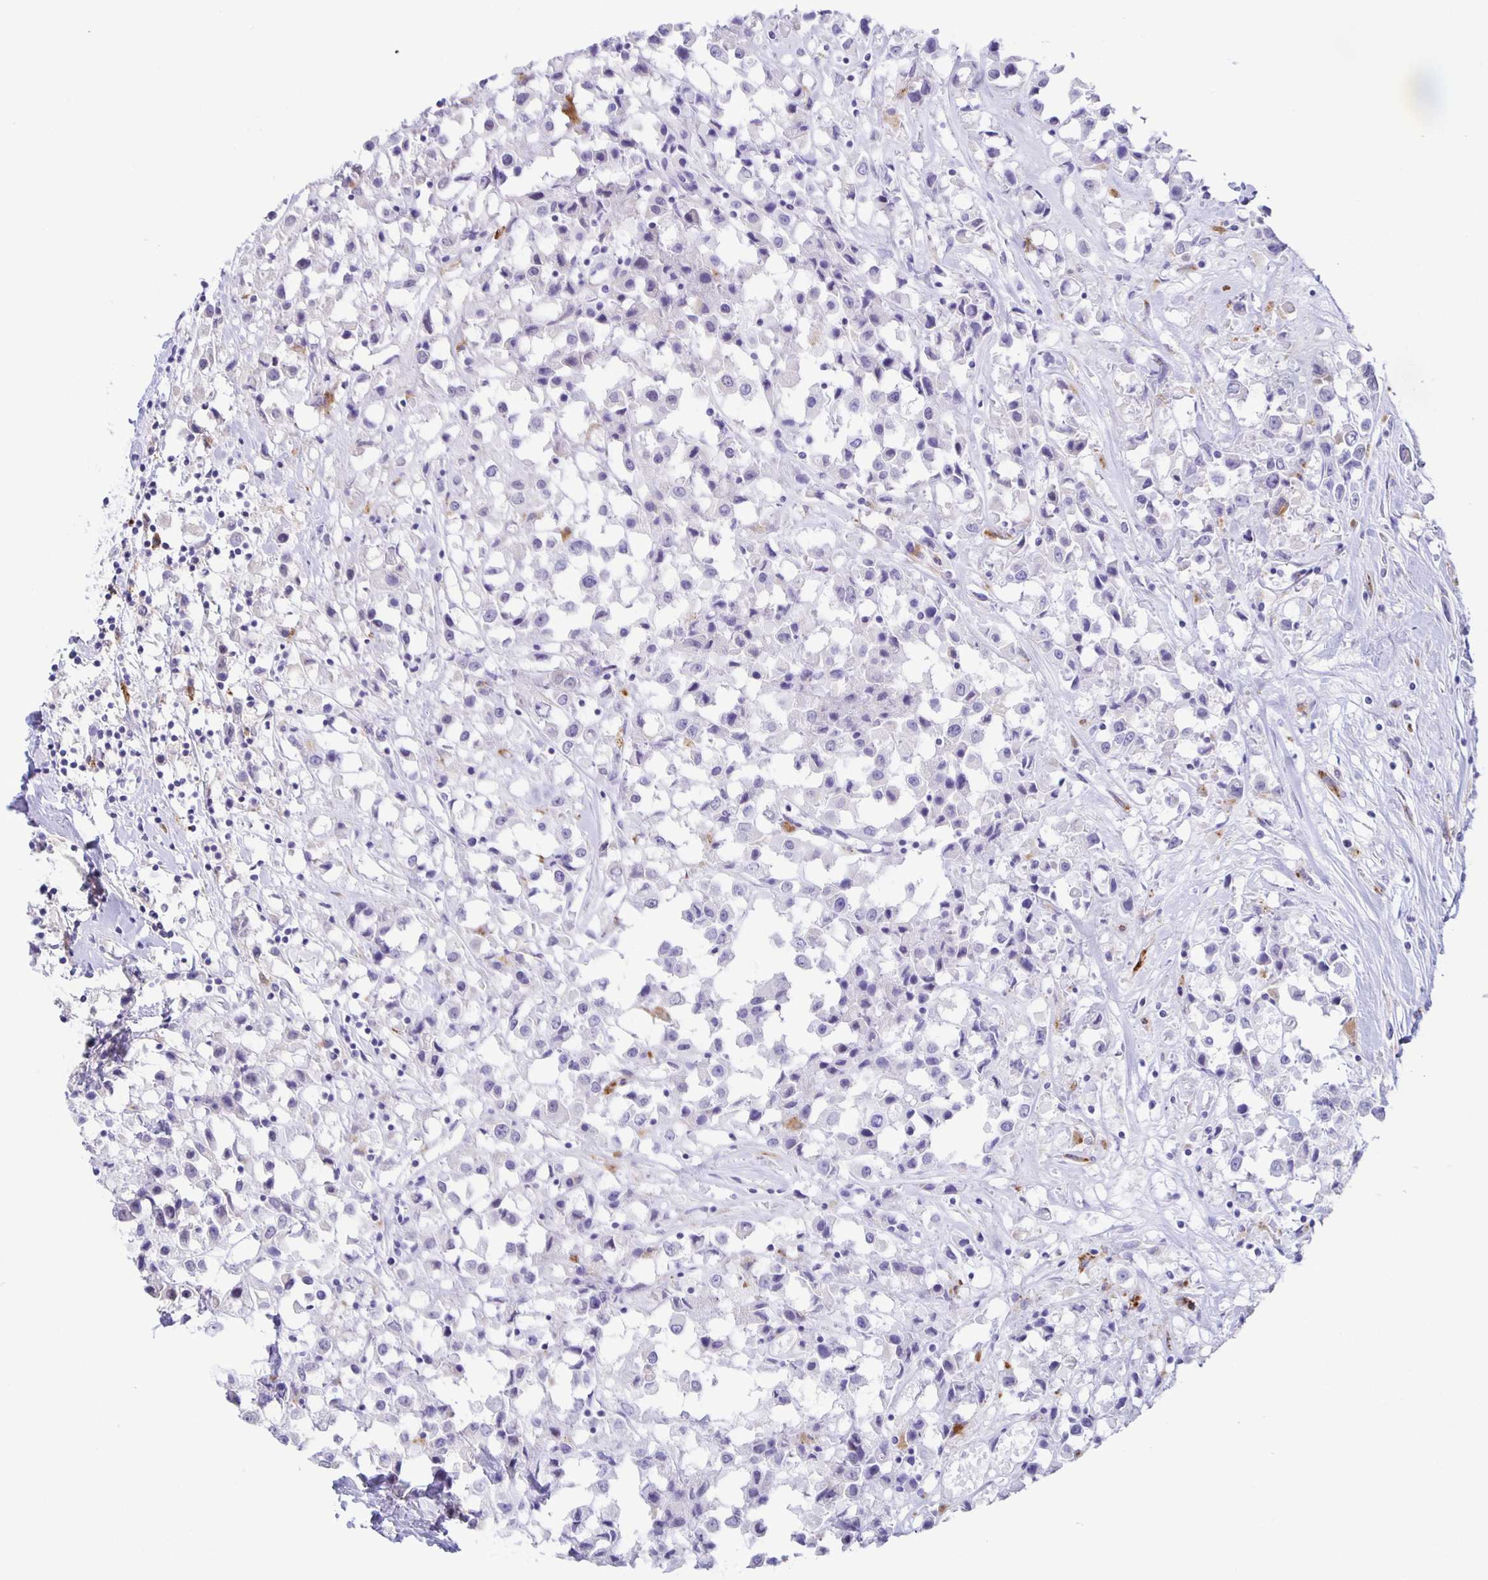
{"staining": {"intensity": "negative", "quantity": "none", "location": "none"}, "tissue": "breast cancer", "cell_type": "Tumor cells", "image_type": "cancer", "snomed": [{"axis": "morphology", "description": "Duct carcinoma"}, {"axis": "topography", "description": "Breast"}], "caption": "This histopathology image is of infiltrating ductal carcinoma (breast) stained with IHC to label a protein in brown with the nuclei are counter-stained blue. There is no expression in tumor cells.", "gene": "LIPA", "patient": {"sex": "female", "age": 61}}